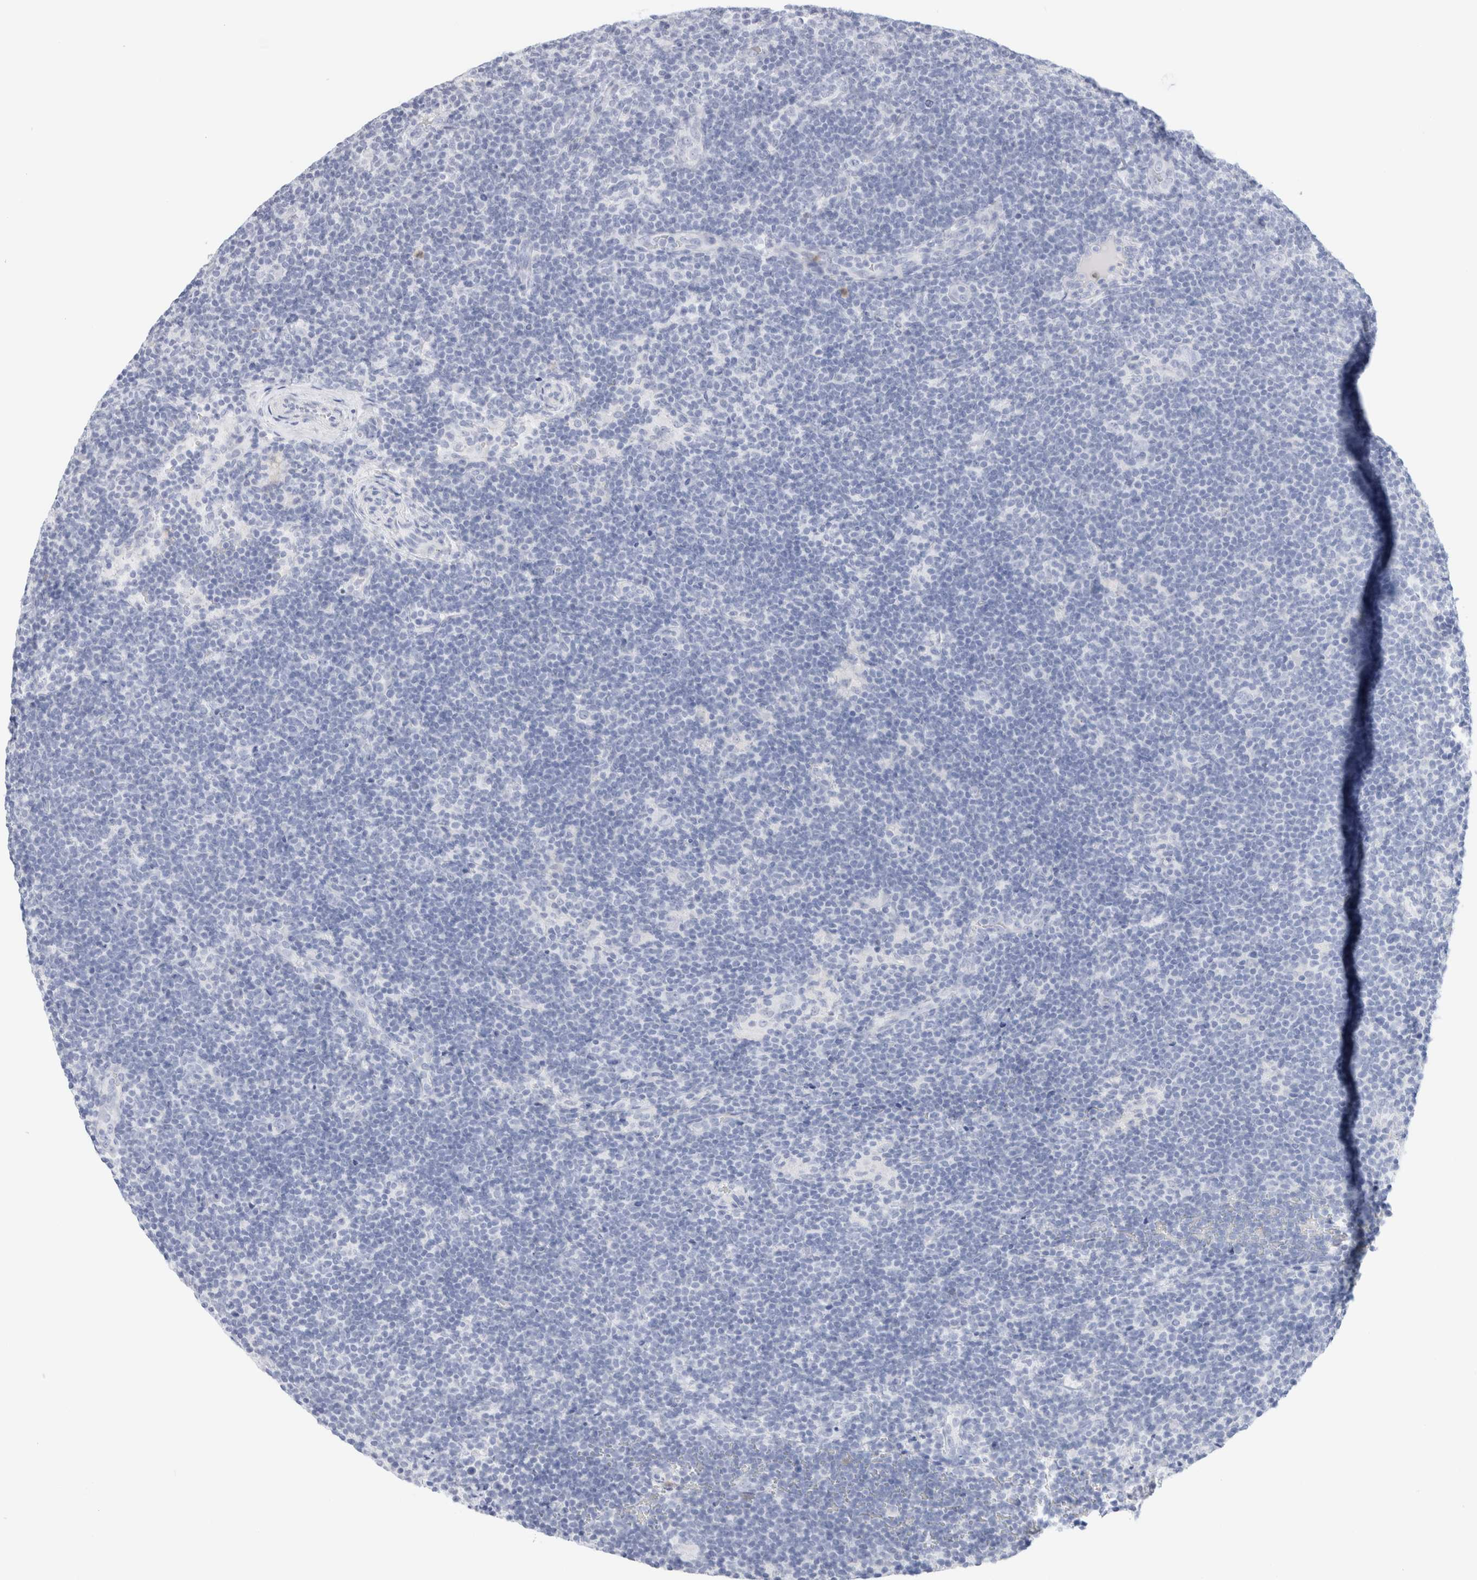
{"staining": {"intensity": "negative", "quantity": "none", "location": "none"}, "tissue": "lymphoma", "cell_type": "Tumor cells", "image_type": "cancer", "snomed": [{"axis": "morphology", "description": "Hodgkin's disease, NOS"}, {"axis": "topography", "description": "Lymph node"}], "caption": "An image of lymphoma stained for a protein displays no brown staining in tumor cells.", "gene": "ARG1", "patient": {"sex": "female", "age": 57}}